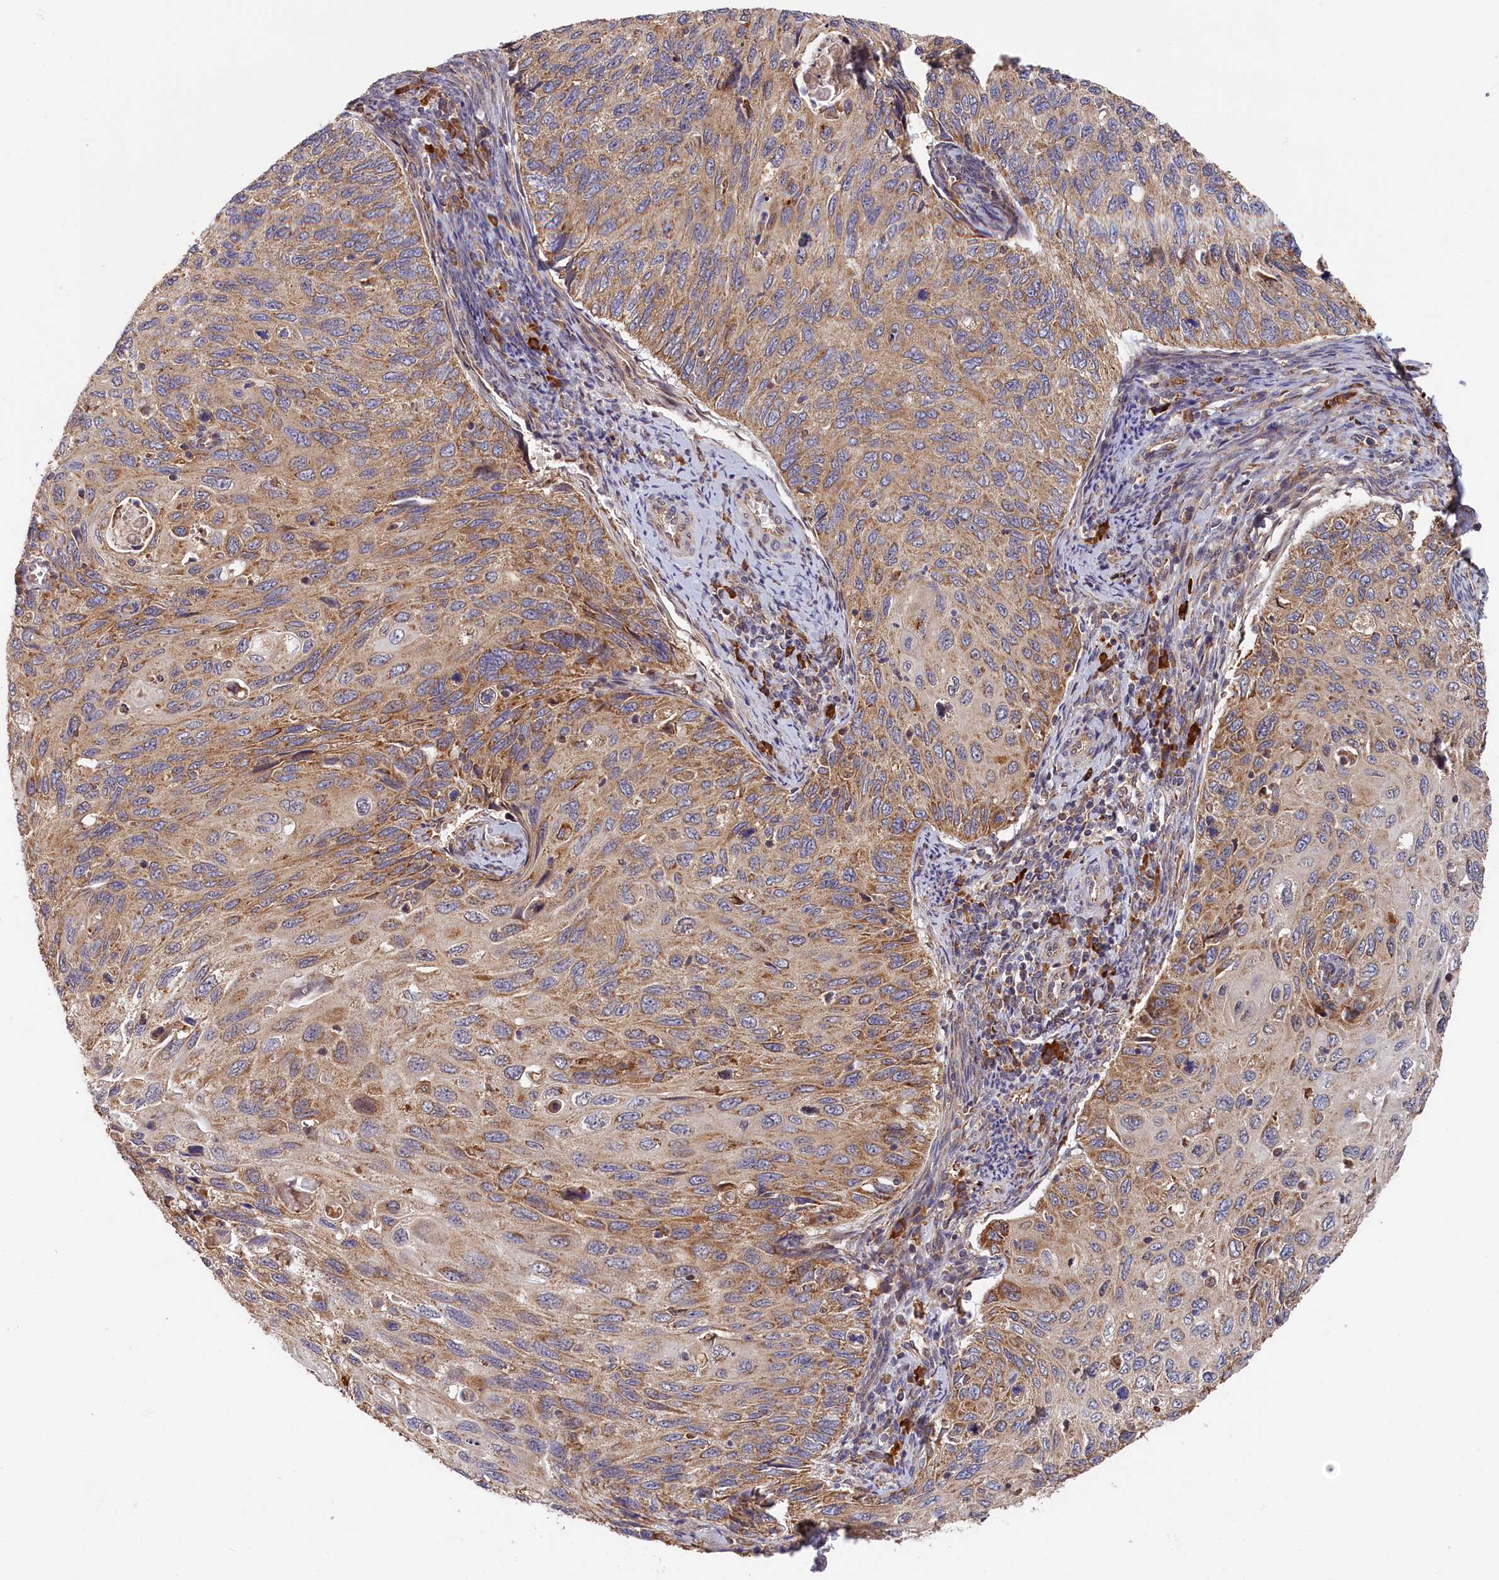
{"staining": {"intensity": "moderate", "quantity": "25%-75%", "location": "cytoplasmic/membranous"}, "tissue": "cervical cancer", "cell_type": "Tumor cells", "image_type": "cancer", "snomed": [{"axis": "morphology", "description": "Squamous cell carcinoma, NOS"}, {"axis": "topography", "description": "Cervix"}], "caption": "Squamous cell carcinoma (cervical) was stained to show a protein in brown. There is medium levels of moderate cytoplasmic/membranous positivity in about 25%-75% of tumor cells.", "gene": "CEP44", "patient": {"sex": "female", "age": 70}}